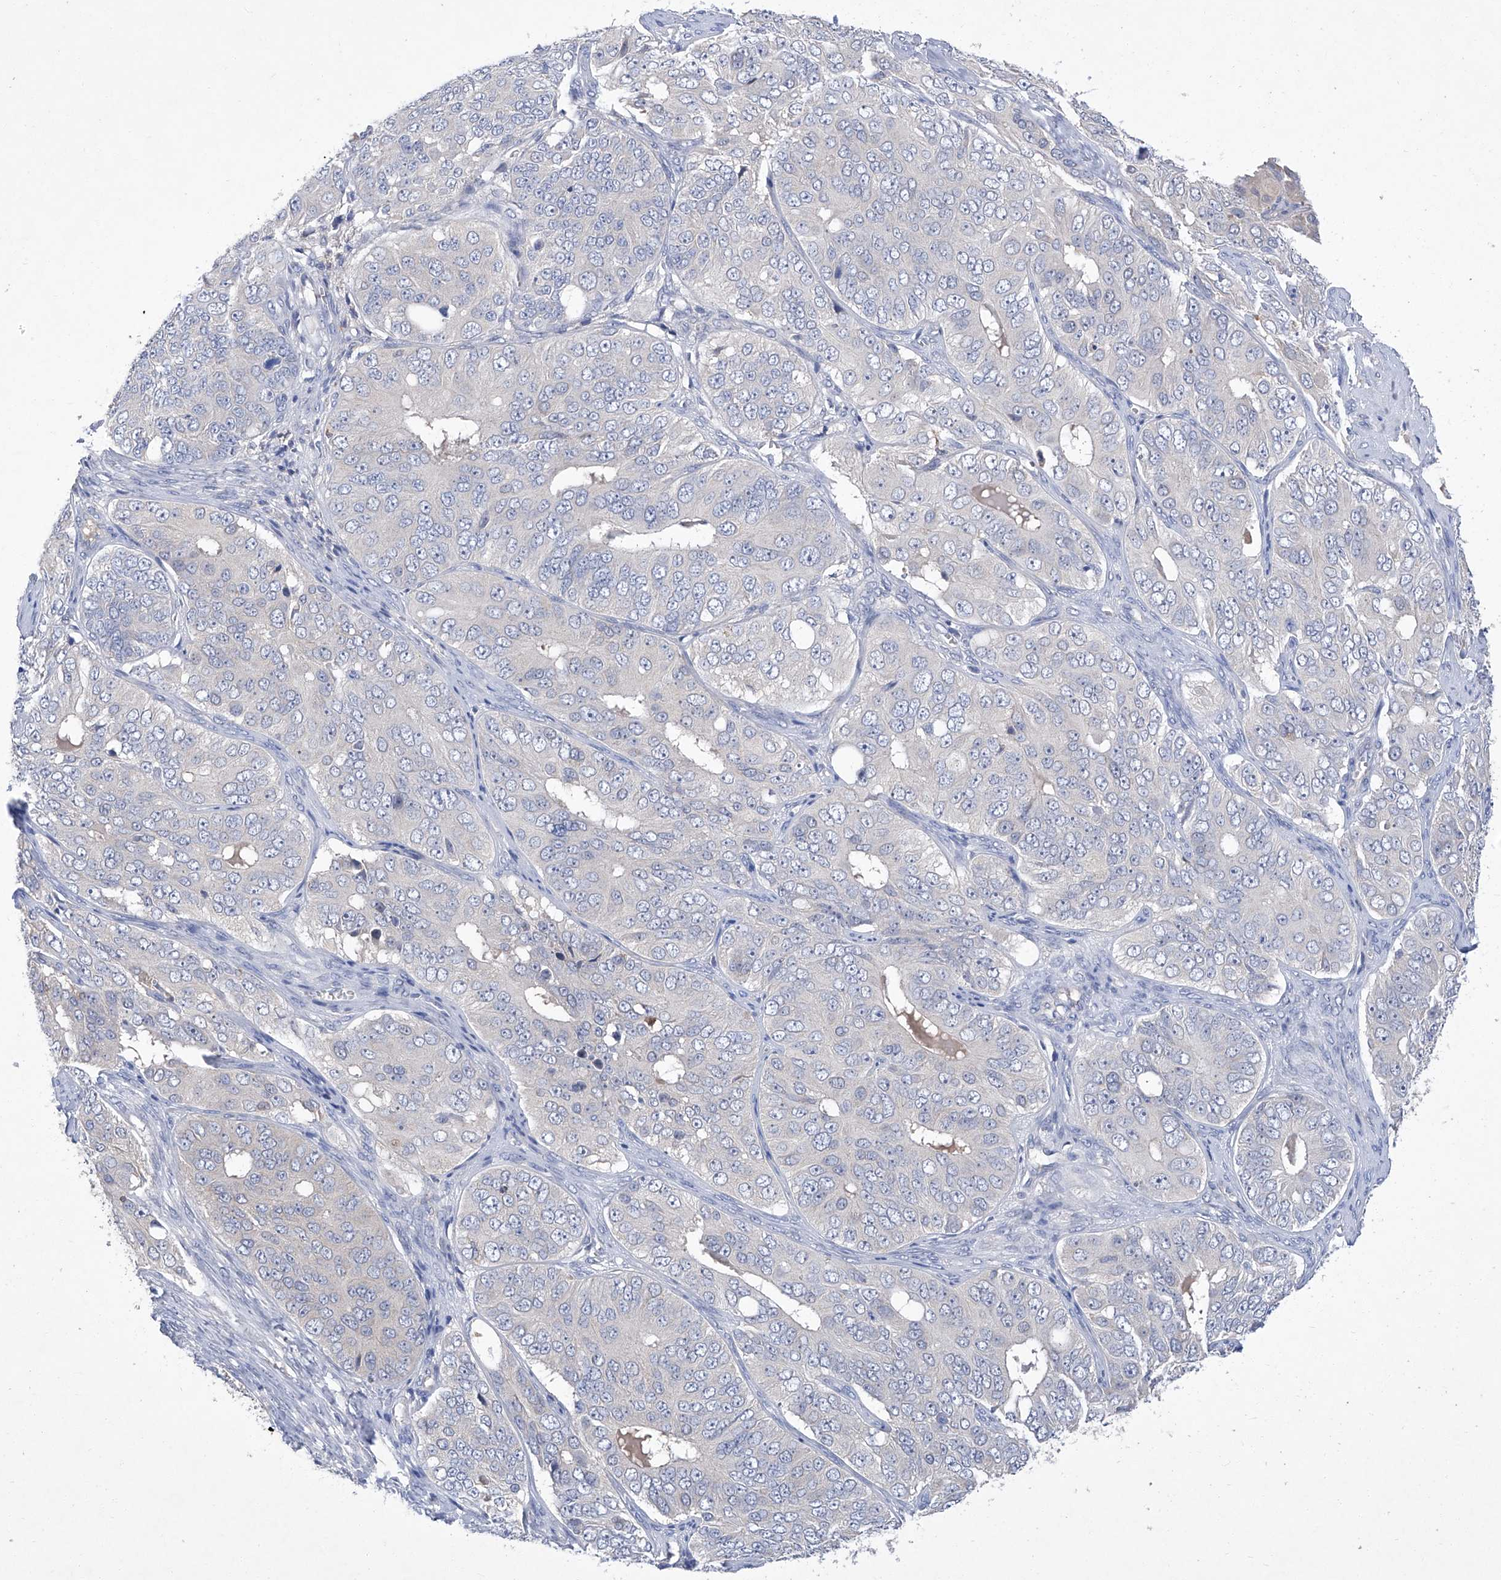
{"staining": {"intensity": "negative", "quantity": "none", "location": "none"}, "tissue": "ovarian cancer", "cell_type": "Tumor cells", "image_type": "cancer", "snomed": [{"axis": "morphology", "description": "Carcinoma, endometroid"}, {"axis": "topography", "description": "Ovary"}], "caption": "Tumor cells are negative for protein expression in human ovarian cancer. The staining was performed using DAB (3,3'-diaminobenzidine) to visualize the protein expression in brown, while the nuclei were stained in blue with hematoxylin (Magnification: 20x).", "gene": "SBK2", "patient": {"sex": "female", "age": 51}}